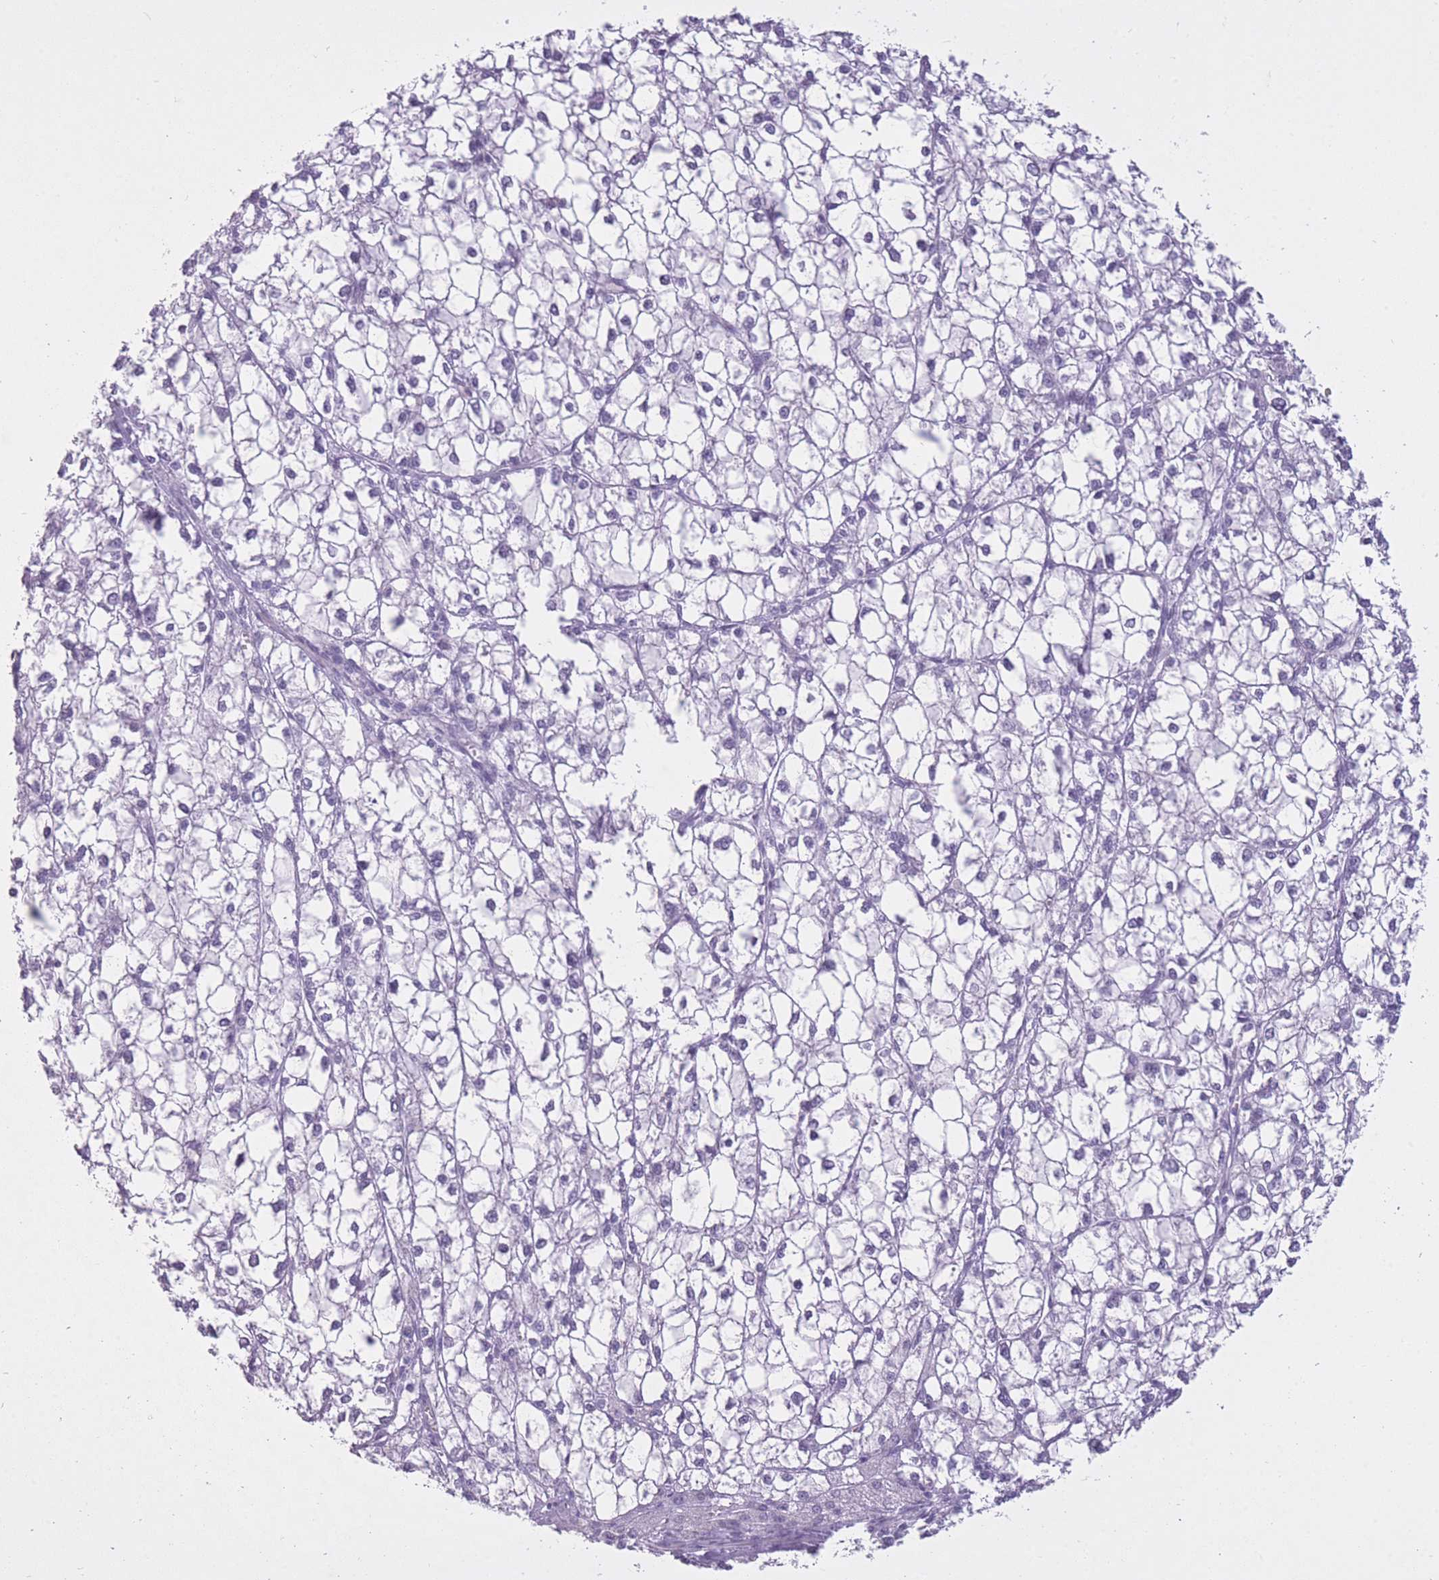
{"staining": {"intensity": "negative", "quantity": "none", "location": "none"}, "tissue": "liver cancer", "cell_type": "Tumor cells", "image_type": "cancer", "snomed": [{"axis": "morphology", "description": "Carcinoma, Hepatocellular, NOS"}, {"axis": "topography", "description": "Liver"}], "caption": "Hepatocellular carcinoma (liver) was stained to show a protein in brown. There is no significant staining in tumor cells.", "gene": "GOLGA6D", "patient": {"sex": "female", "age": 43}}